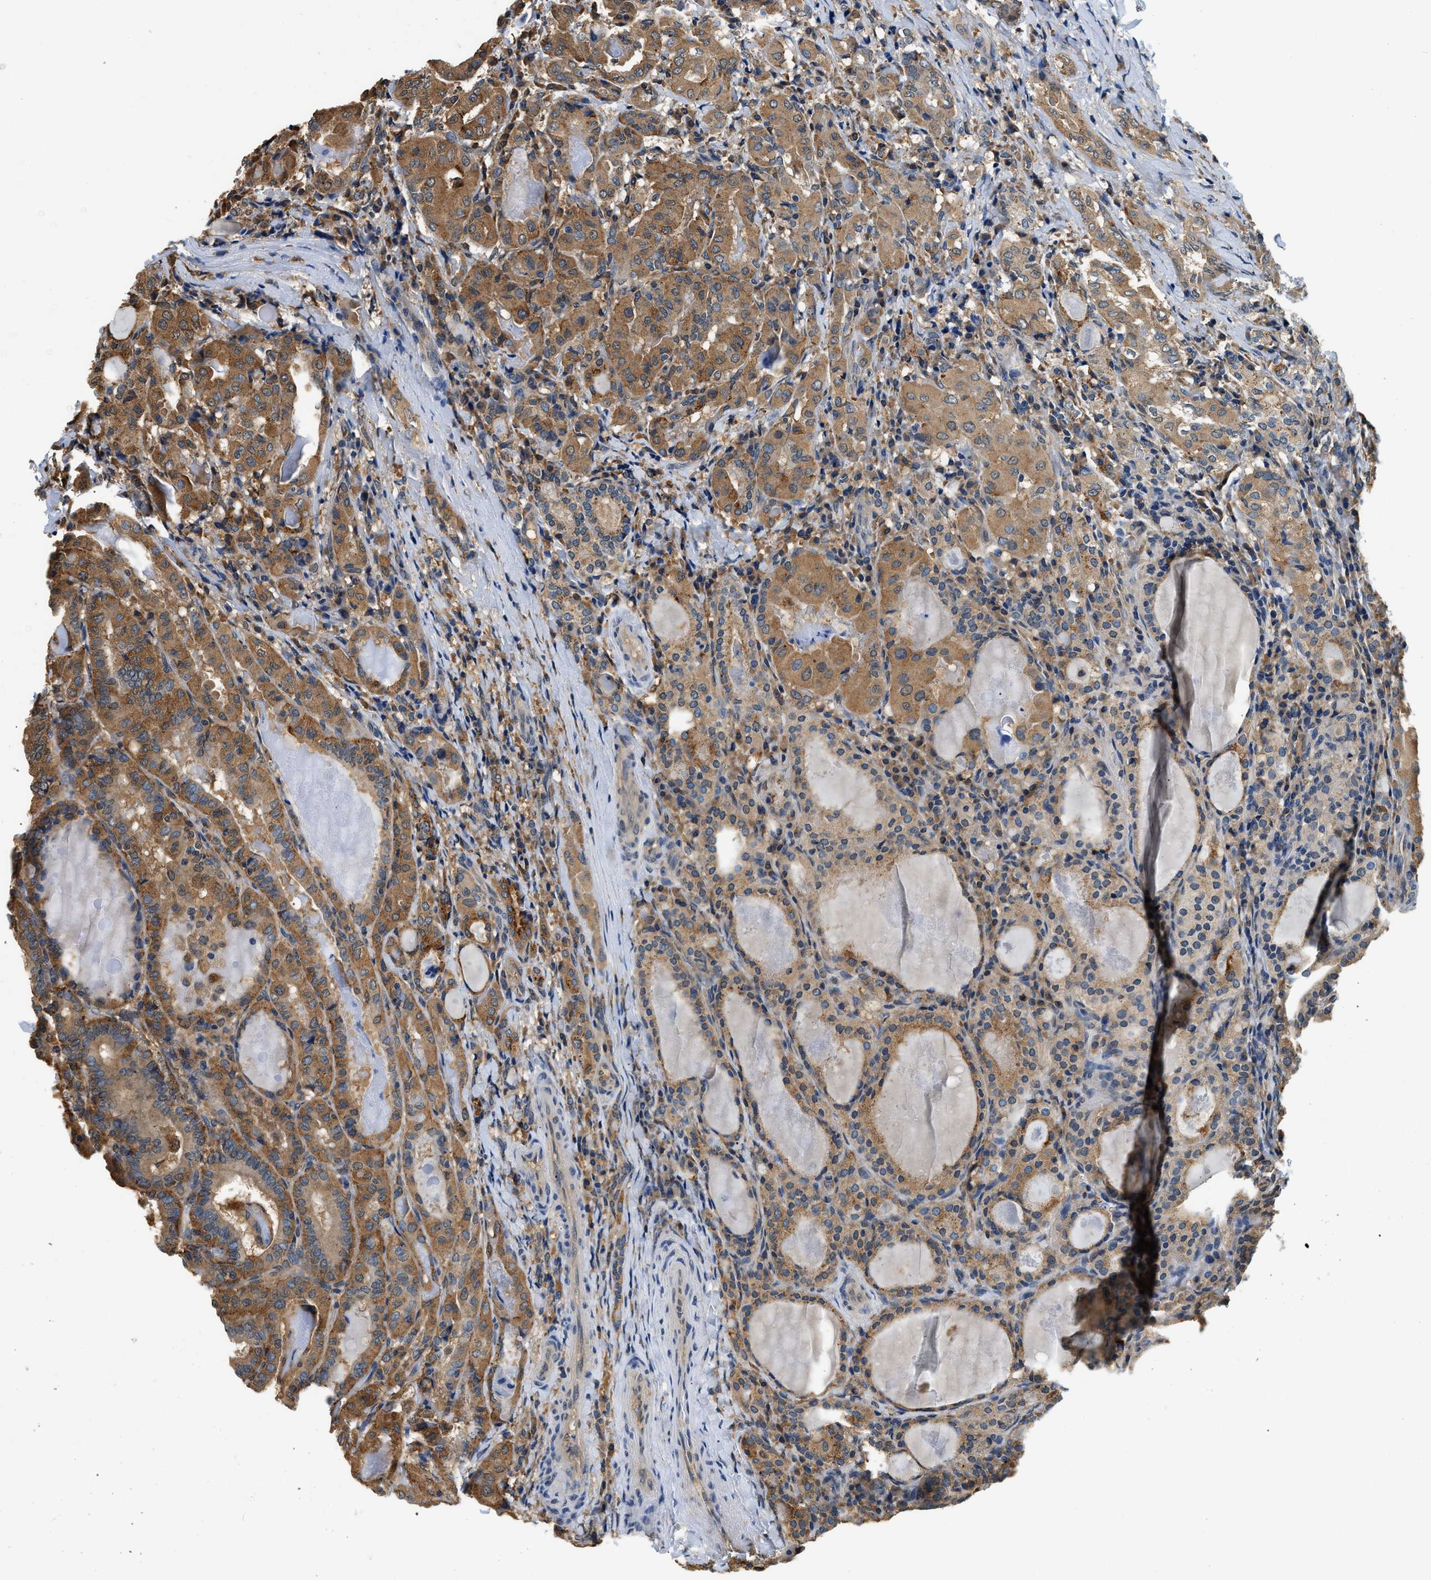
{"staining": {"intensity": "moderate", "quantity": ">75%", "location": "cytoplasmic/membranous"}, "tissue": "thyroid cancer", "cell_type": "Tumor cells", "image_type": "cancer", "snomed": [{"axis": "morphology", "description": "Papillary adenocarcinoma, NOS"}, {"axis": "topography", "description": "Thyroid gland"}], "caption": "High-power microscopy captured an IHC photomicrograph of thyroid papillary adenocarcinoma, revealing moderate cytoplasmic/membranous expression in about >75% of tumor cells.", "gene": "BCL7C", "patient": {"sex": "female", "age": 42}}